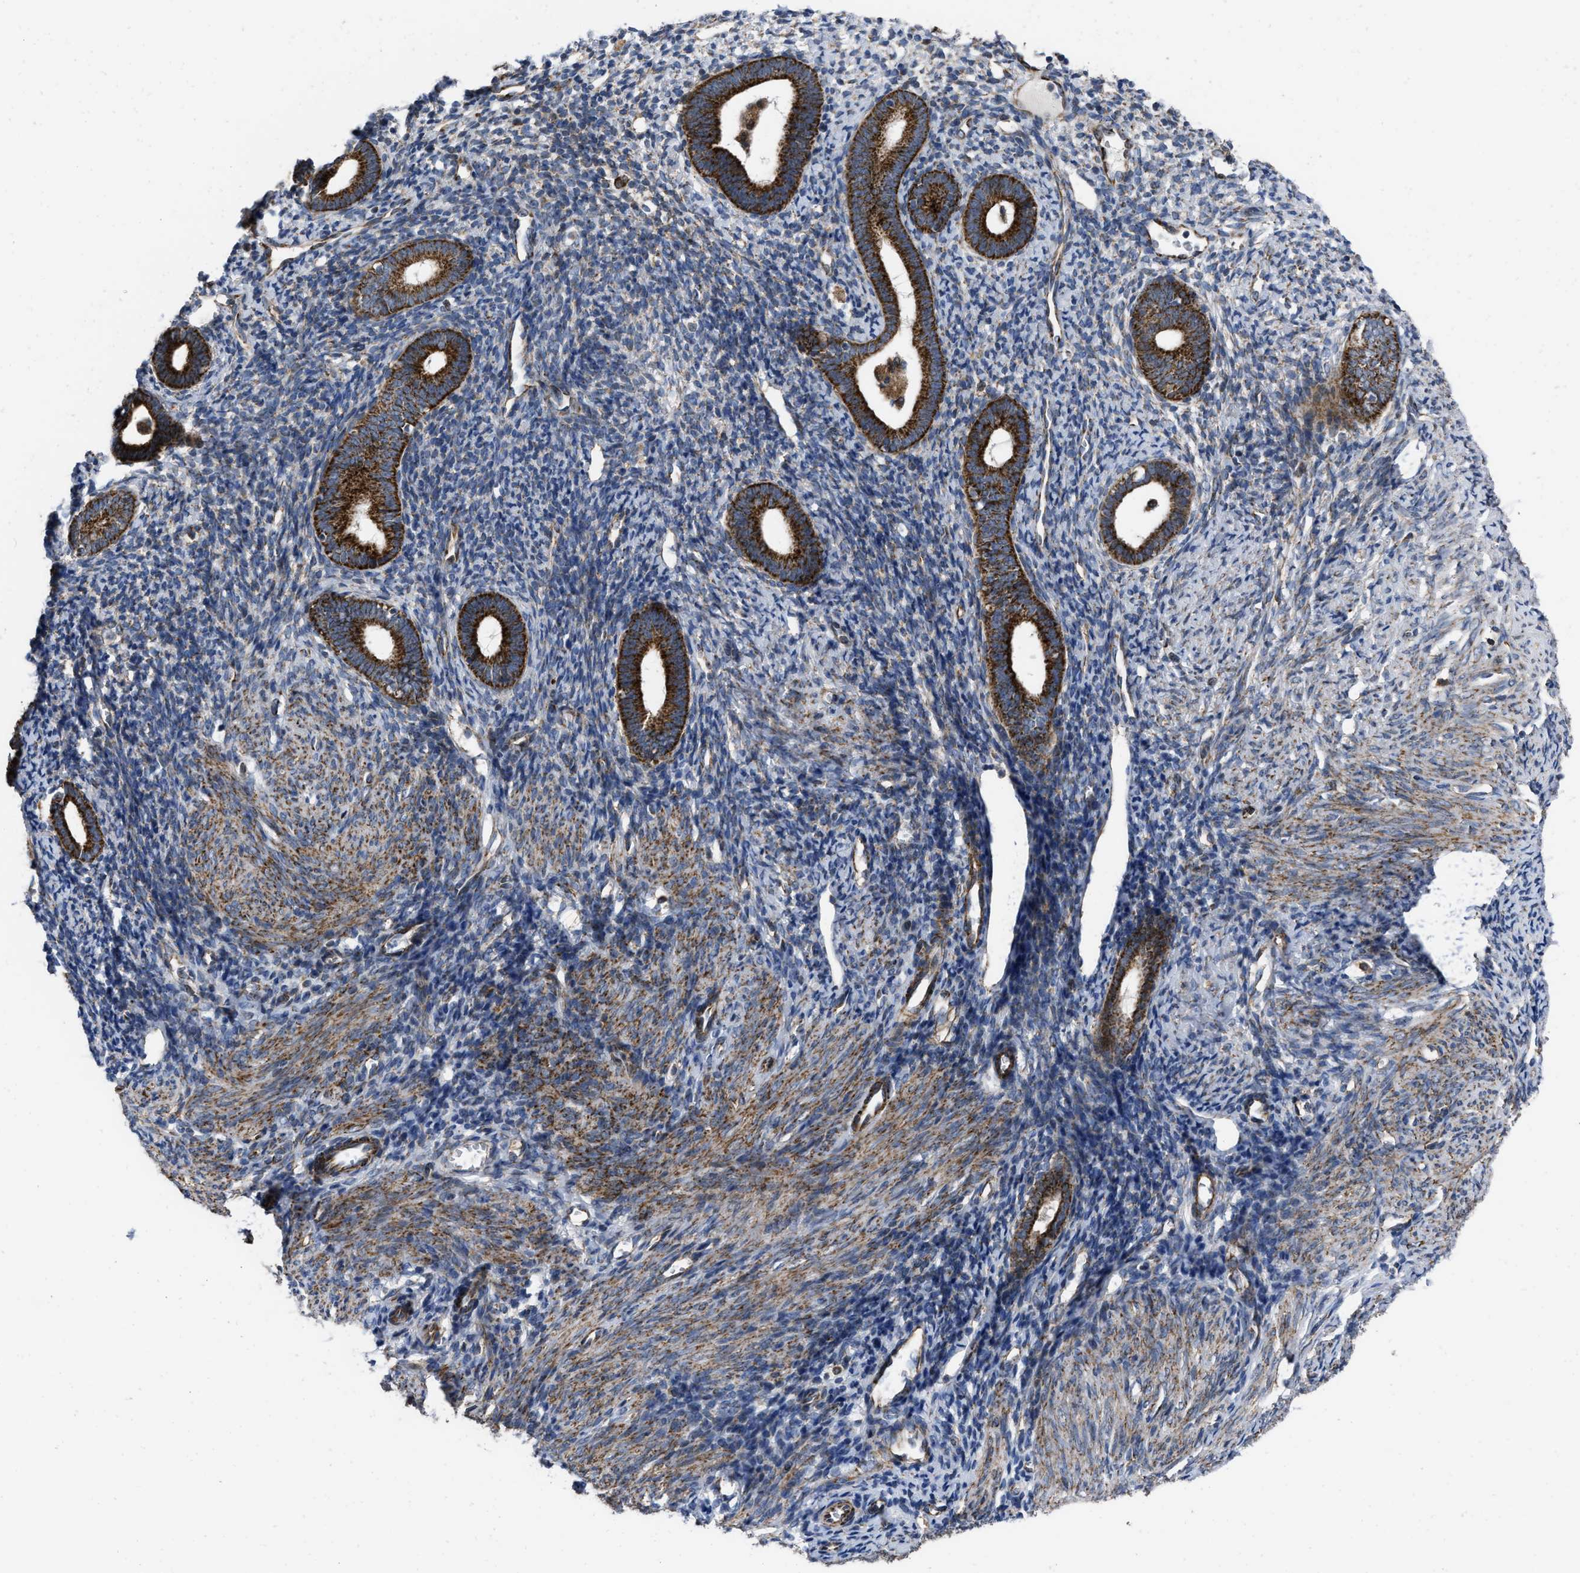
{"staining": {"intensity": "weak", "quantity": "<25%", "location": "cytoplasmic/membranous"}, "tissue": "endometrium", "cell_type": "Cells in endometrial stroma", "image_type": "normal", "snomed": [{"axis": "morphology", "description": "Normal tissue, NOS"}, {"axis": "morphology", "description": "Adenocarcinoma, NOS"}, {"axis": "topography", "description": "Endometrium"}], "caption": "A histopathology image of human endometrium is negative for staining in cells in endometrial stroma. (Brightfield microscopy of DAB IHC at high magnification).", "gene": "AKAP1", "patient": {"sex": "female", "age": 57}}